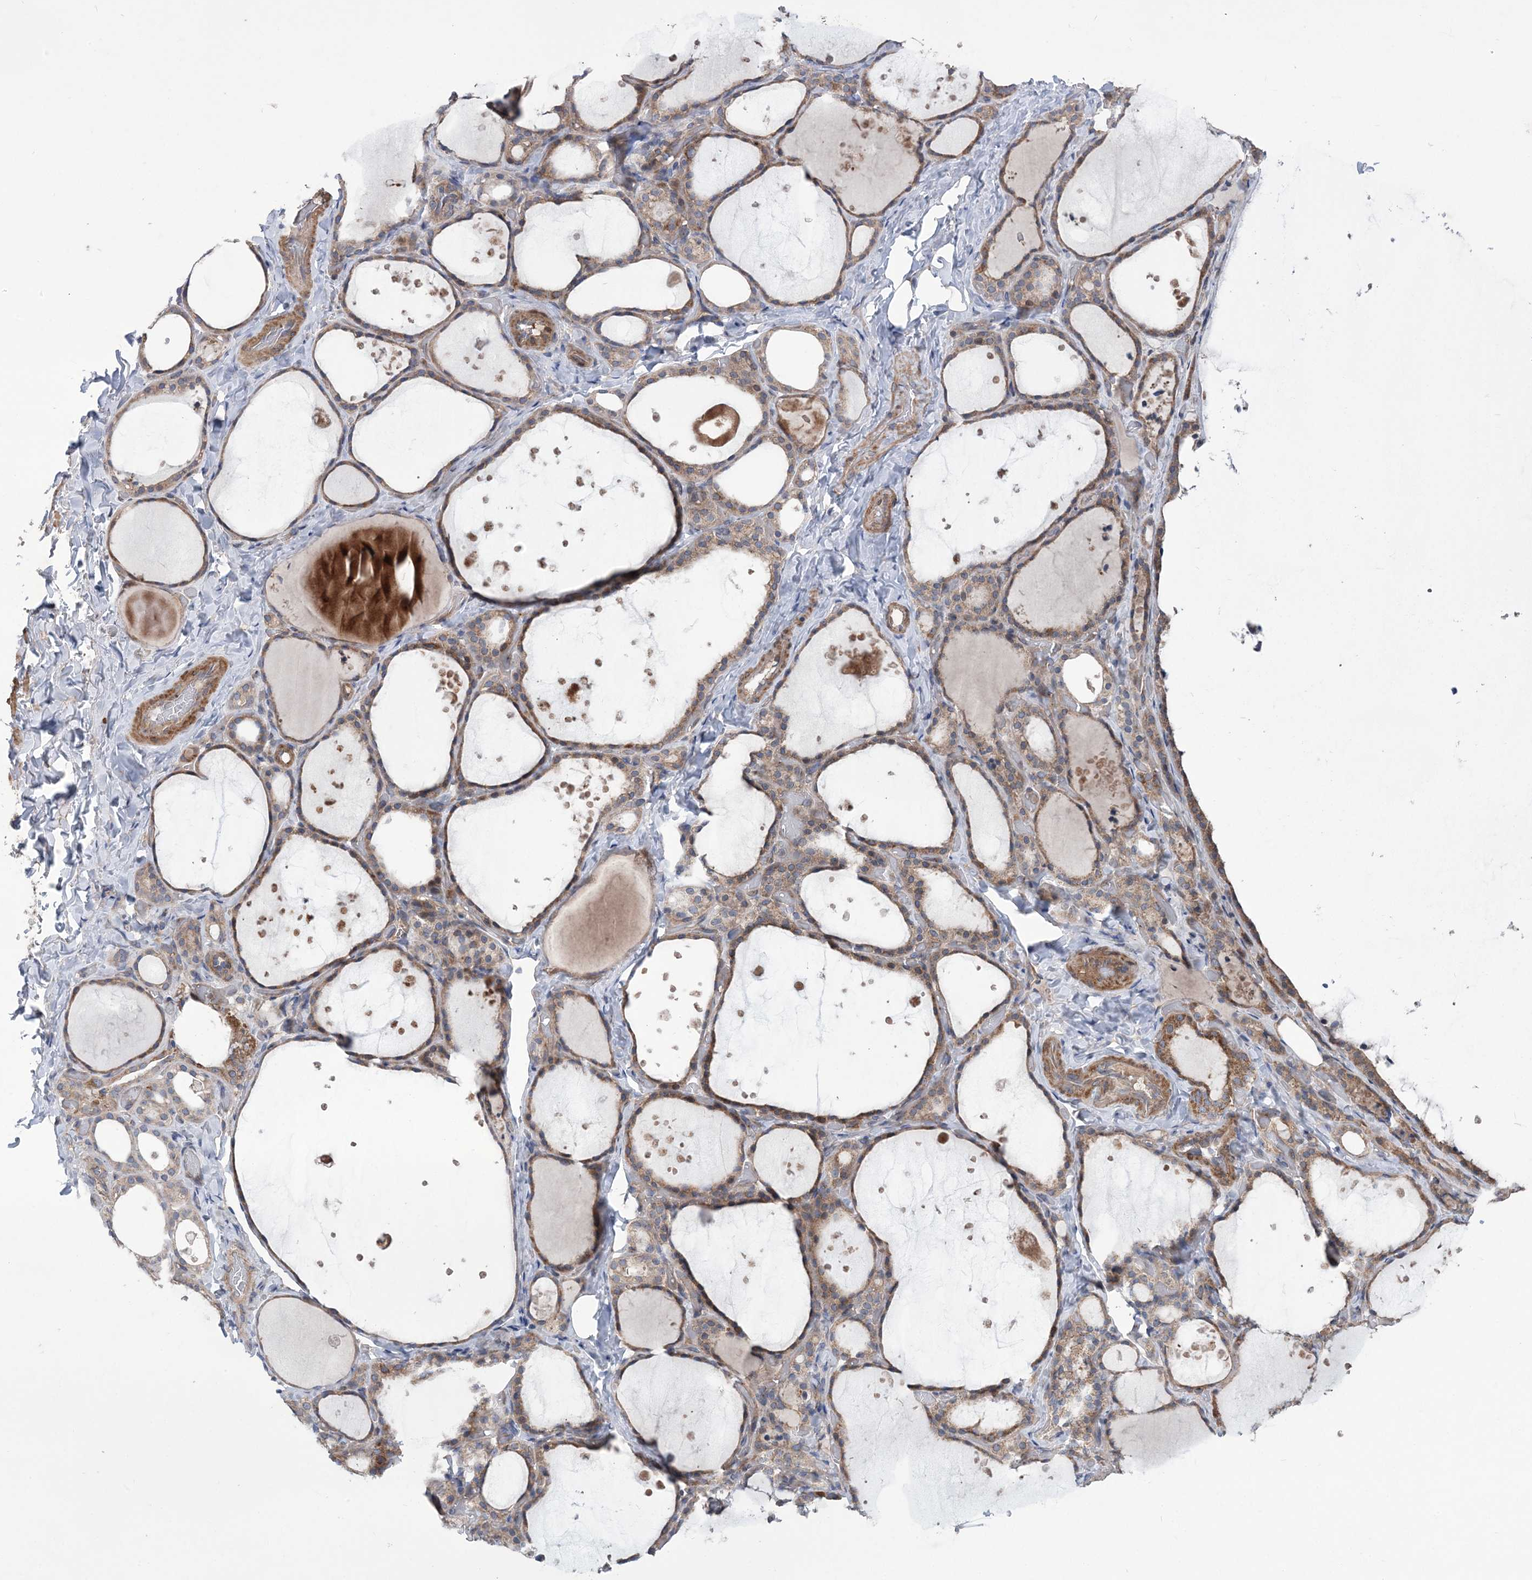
{"staining": {"intensity": "weak", "quantity": ">75%", "location": "cytoplasmic/membranous"}, "tissue": "thyroid gland", "cell_type": "Glandular cells", "image_type": "normal", "snomed": [{"axis": "morphology", "description": "Normal tissue, NOS"}, {"axis": "topography", "description": "Thyroid gland"}], "caption": "Protein staining exhibits weak cytoplasmic/membranous expression in approximately >75% of glandular cells in normal thyroid gland. (brown staining indicates protein expression, while blue staining denotes nuclei).", "gene": "MTRF1L", "patient": {"sex": "female", "age": 44}}